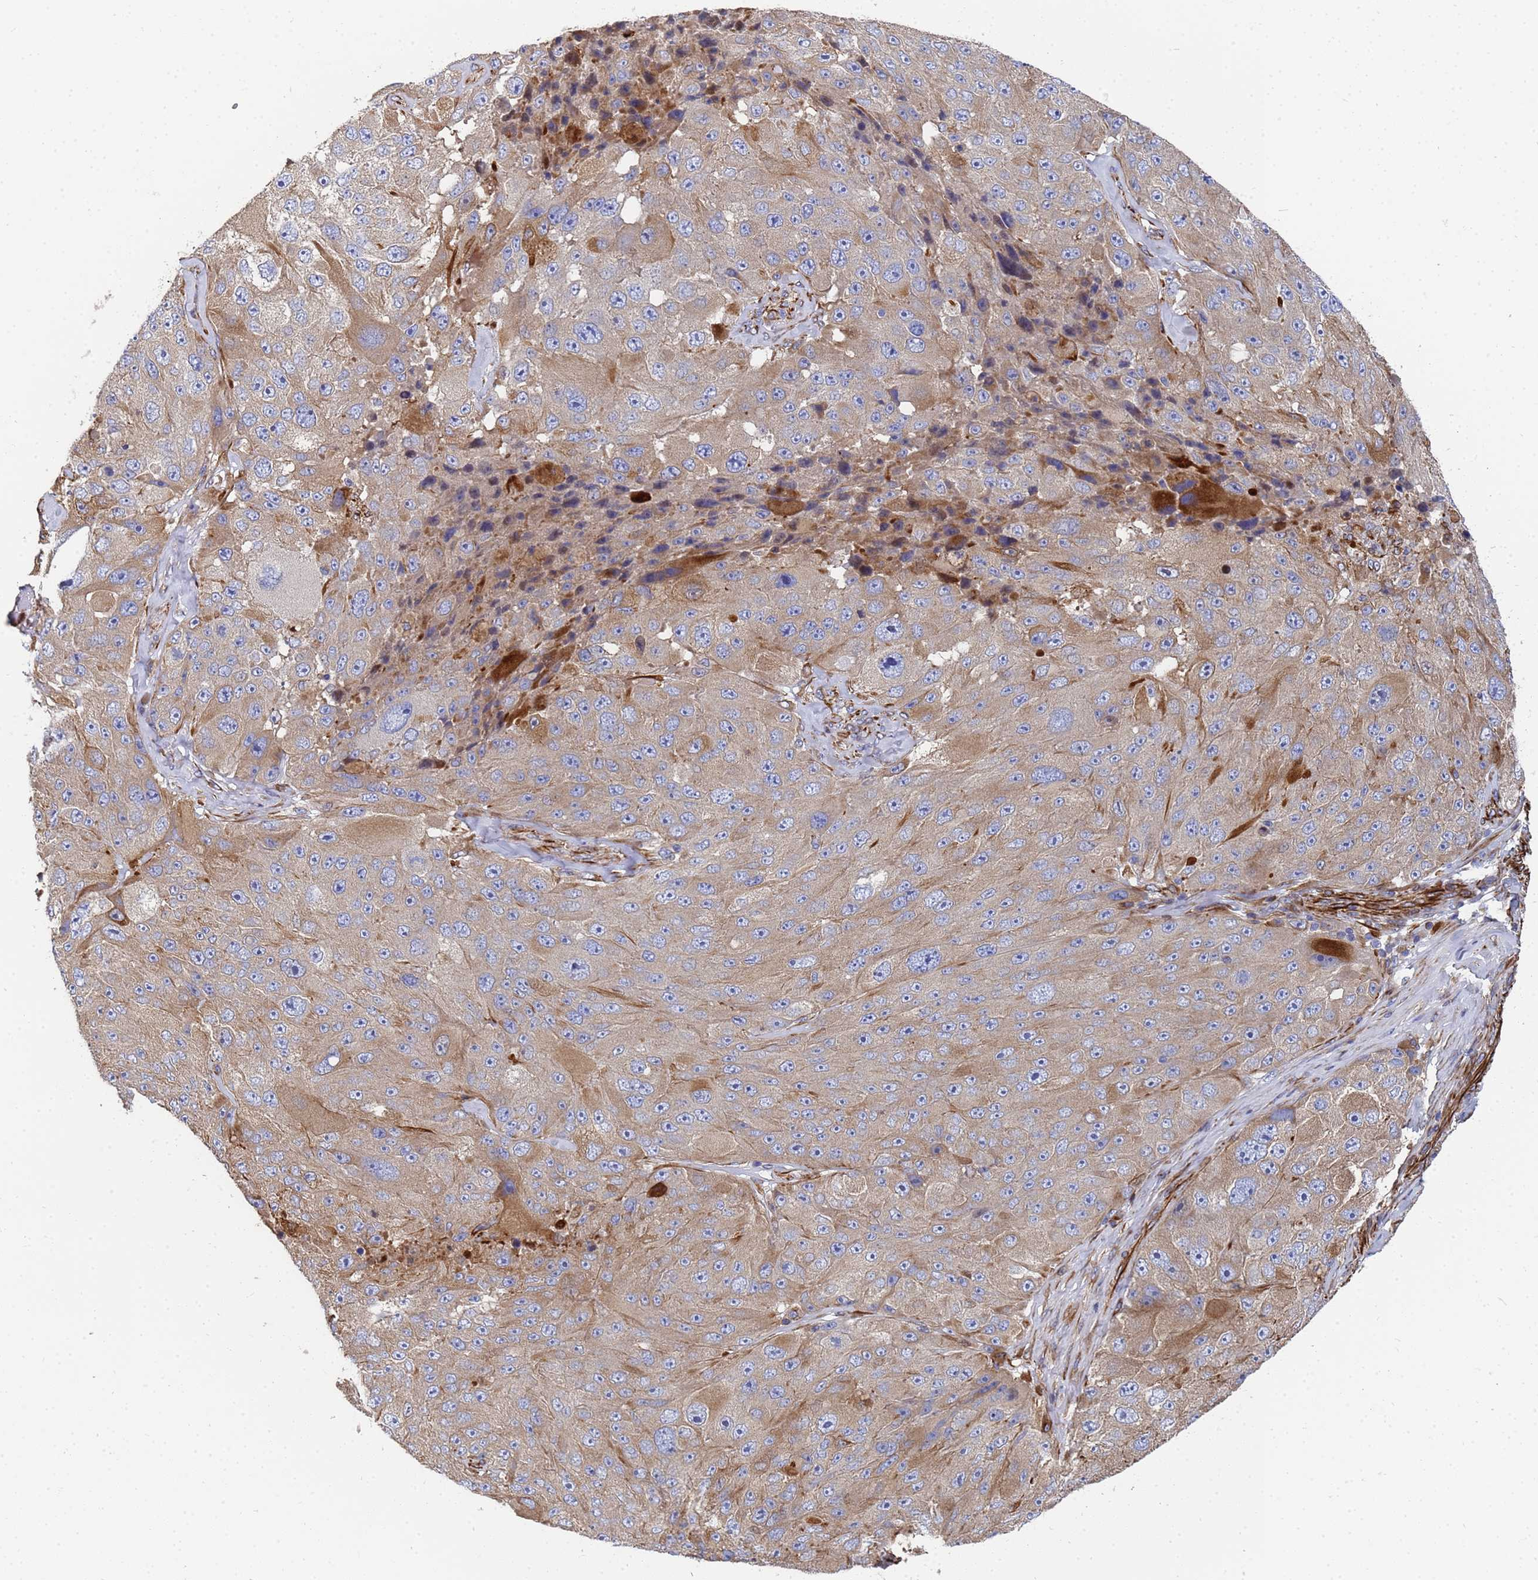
{"staining": {"intensity": "moderate", "quantity": ">75%", "location": "cytoplasmic/membranous"}, "tissue": "melanoma", "cell_type": "Tumor cells", "image_type": "cancer", "snomed": [{"axis": "morphology", "description": "Malignant melanoma, Metastatic site"}, {"axis": "topography", "description": "Lymph node"}], "caption": "An immunohistochemistry image of tumor tissue is shown. Protein staining in brown shows moderate cytoplasmic/membranous positivity in melanoma within tumor cells. The staining was performed using DAB to visualize the protein expression in brown, while the nuclei were stained in blue with hematoxylin (Magnification: 20x).", "gene": "SYT13", "patient": {"sex": "male", "age": 62}}